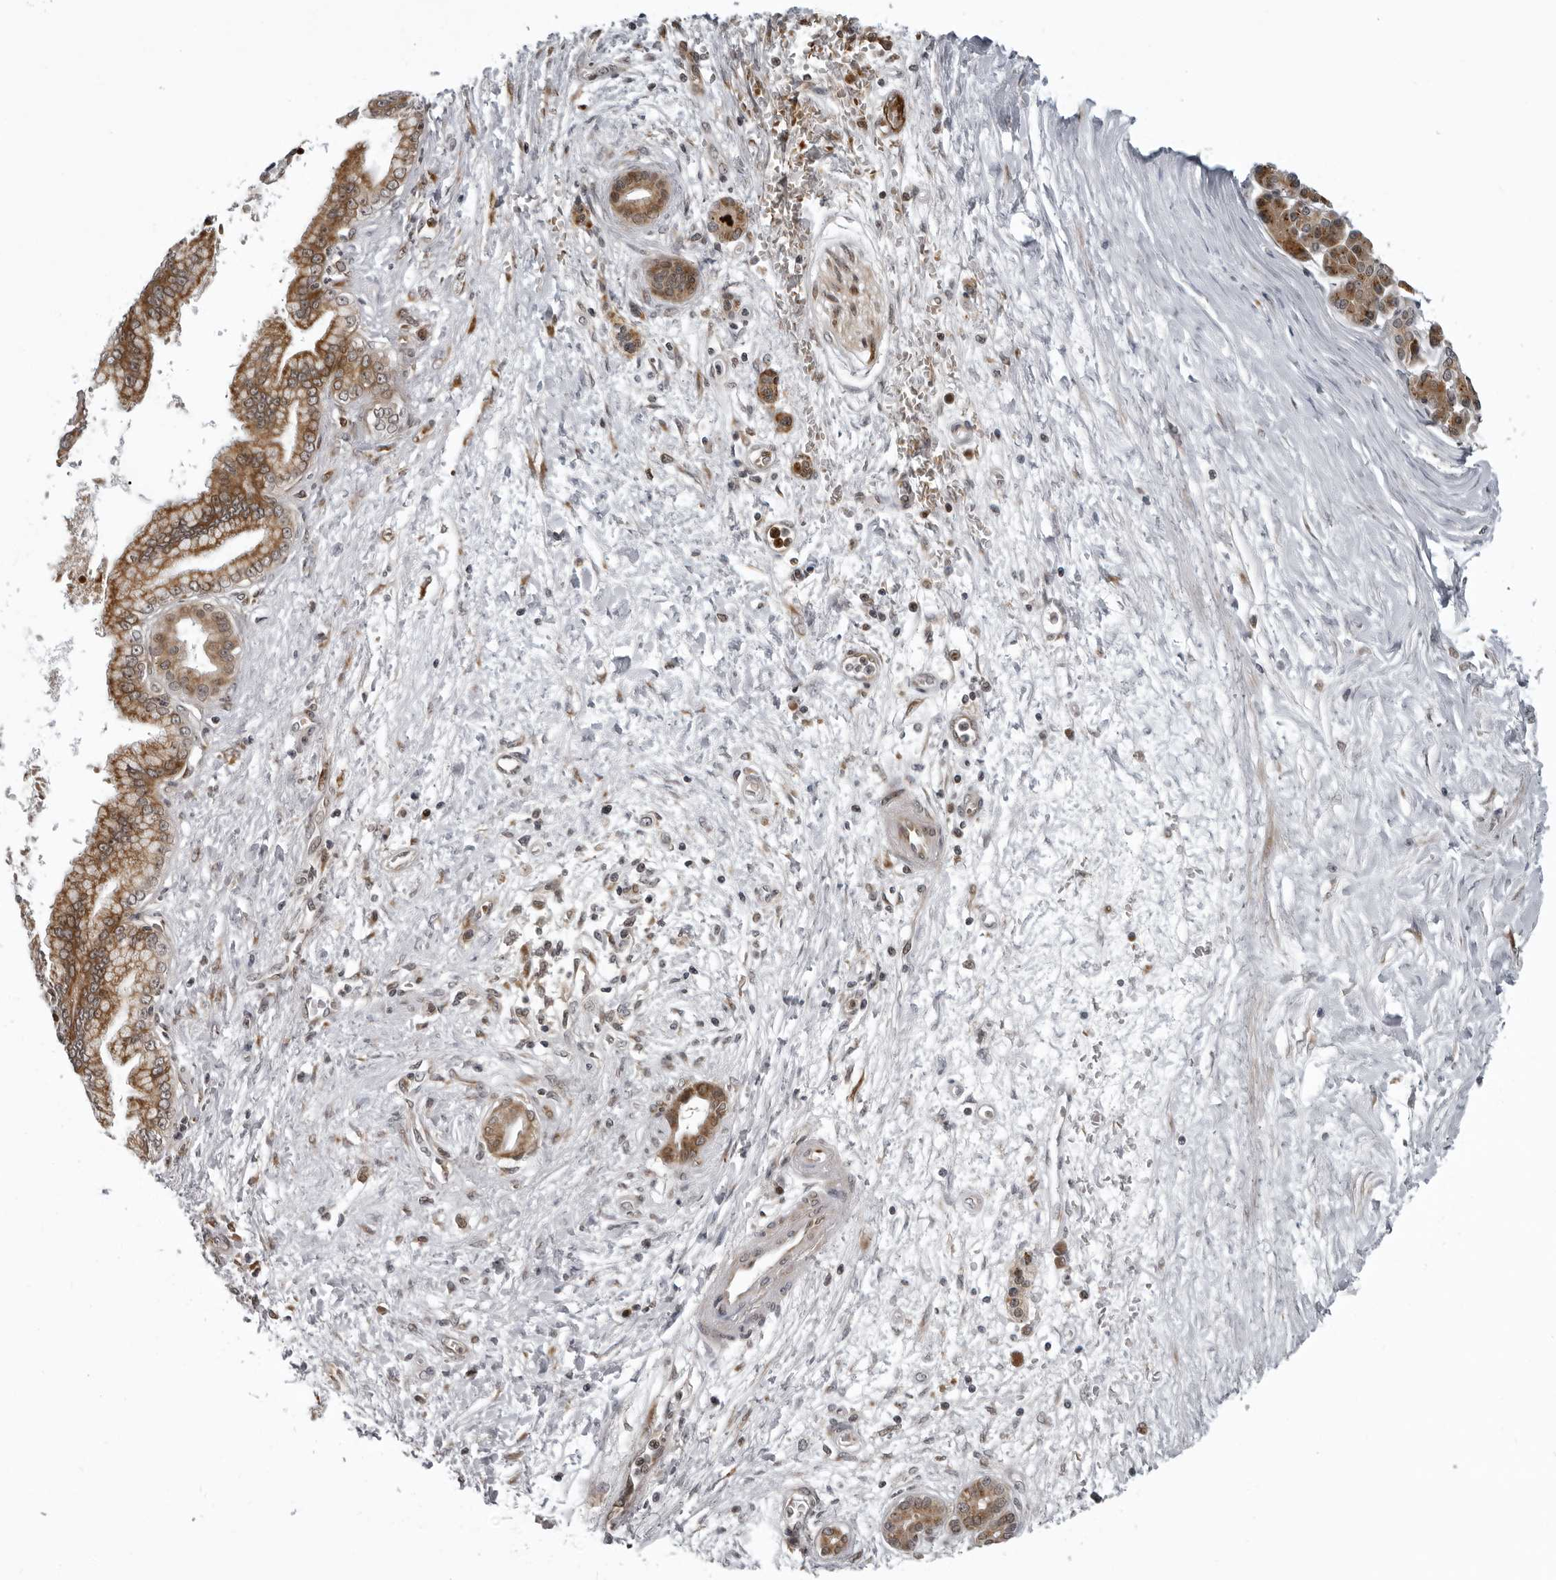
{"staining": {"intensity": "moderate", "quantity": ">75%", "location": "cytoplasmic/membranous"}, "tissue": "pancreatic cancer", "cell_type": "Tumor cells", "image_type": "cancer", "snomed": [{"axis": "morphology", "description": "Adenocarcinoma, NOS"}, {"axis": "topography", "description": "Pancreas"}], "caption": "Immunohistochemical staining of adenocarcinoma (pancreatic) displays moderate cytoplasmic/membranous protein positivity in approximately >75% of tumor cells.", "gene": "THOP1", "patient": {"sex": "male", "age": 59}}